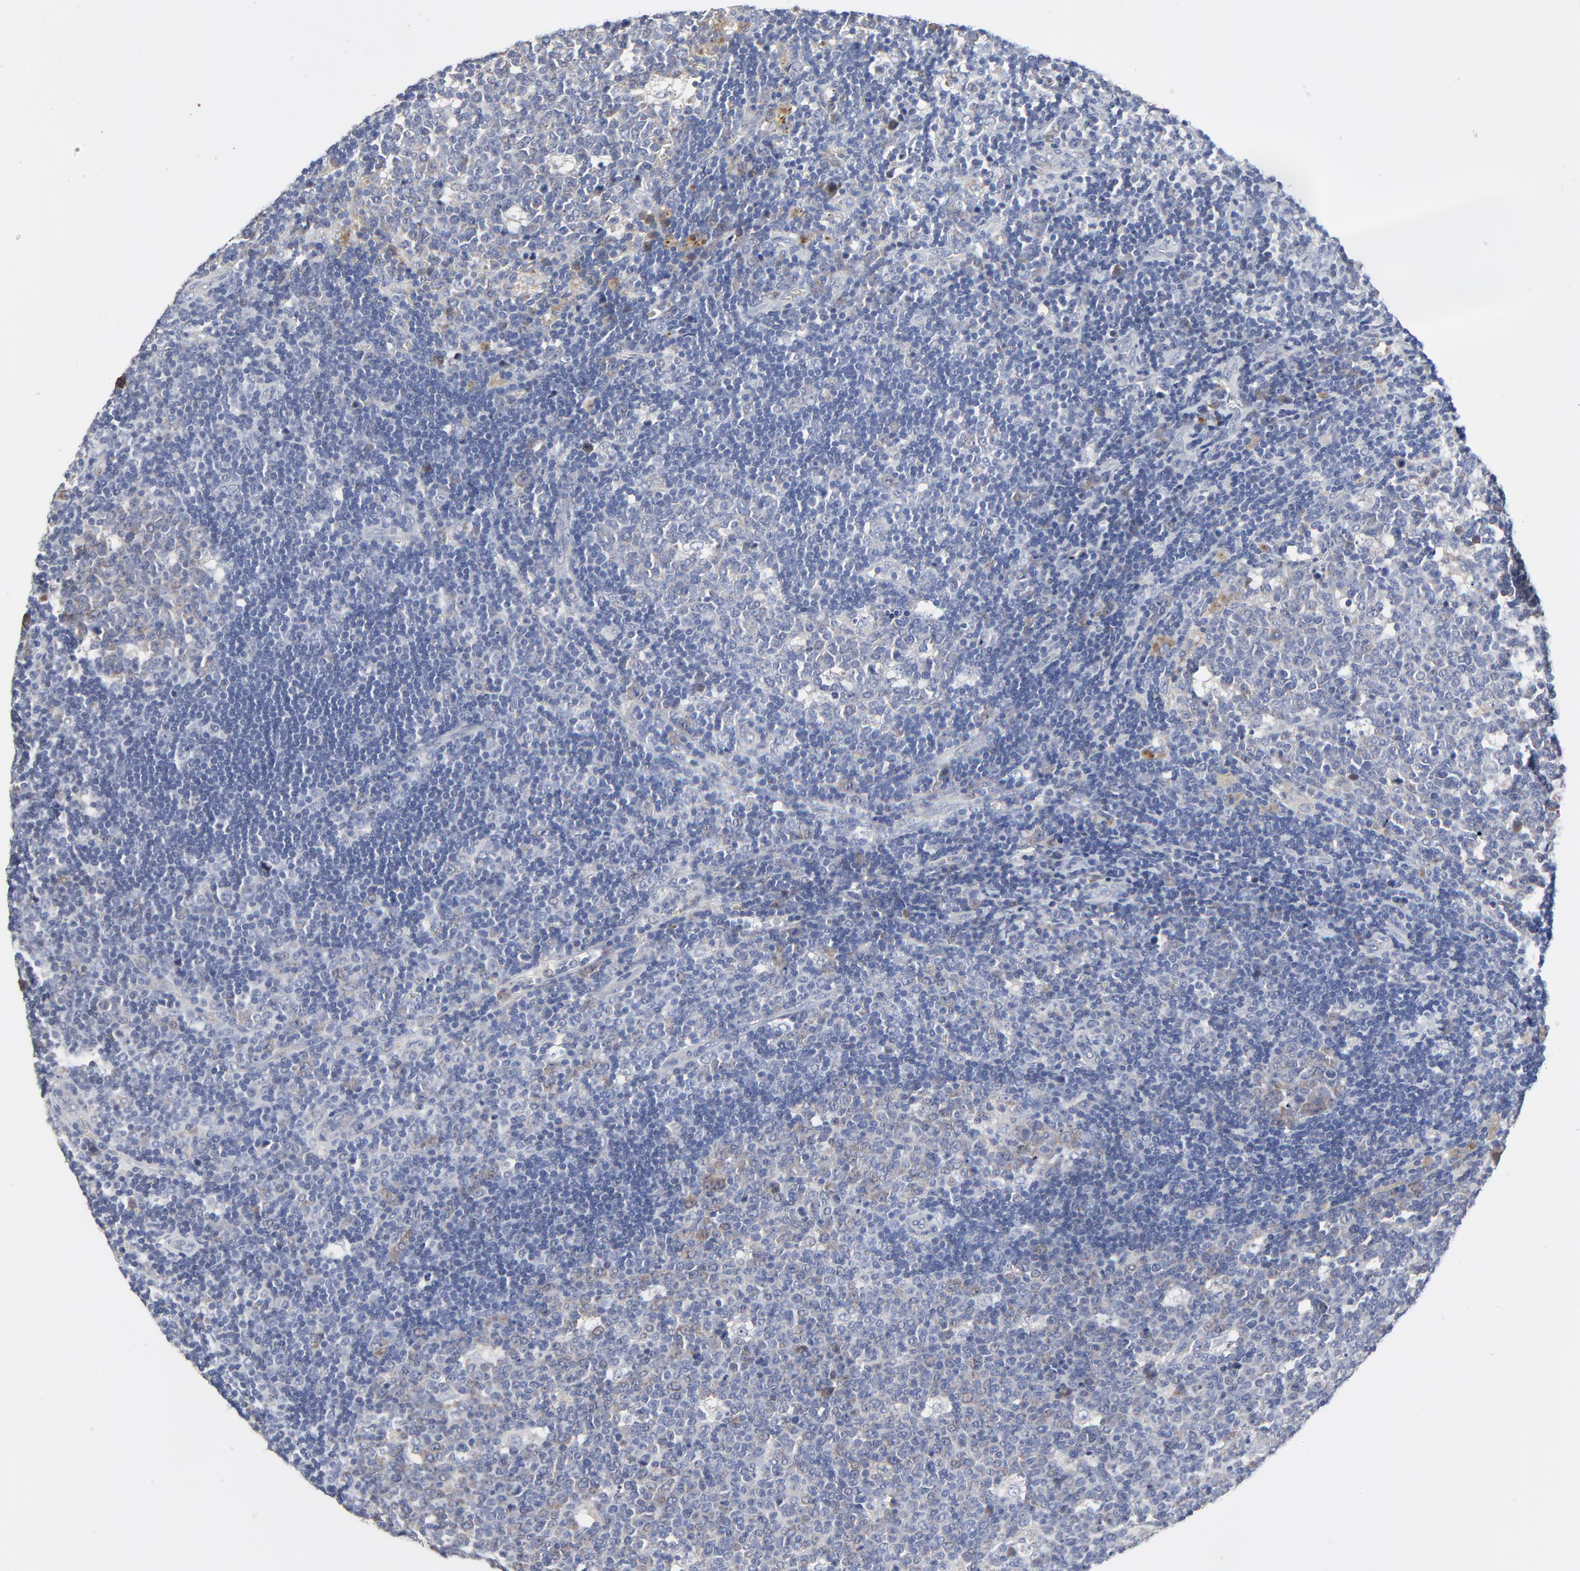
{"staining": {"intensity": "negative", "quantity": "none", "location": "none"}, "tissue": "lymph node", "cell_type": "Germinal center cells", "image_type": "normal", "snomed": [{"axis": "morphology", "description": "Normal tissue, NOS"}, {"axis": "topography", "description": "Lymph node"}, {"axis": "topography", "description": "Salivary gland"}], "caption": "Immunohistochemical staining of unremarkable human lymph node shows no significant positivity in germinal center cells. (DAB immunohistochemistry visualized using brightfield microscopy, high magnification).", "gene": "NLGN3", "patient": {"sex": "male", "age": 8}}